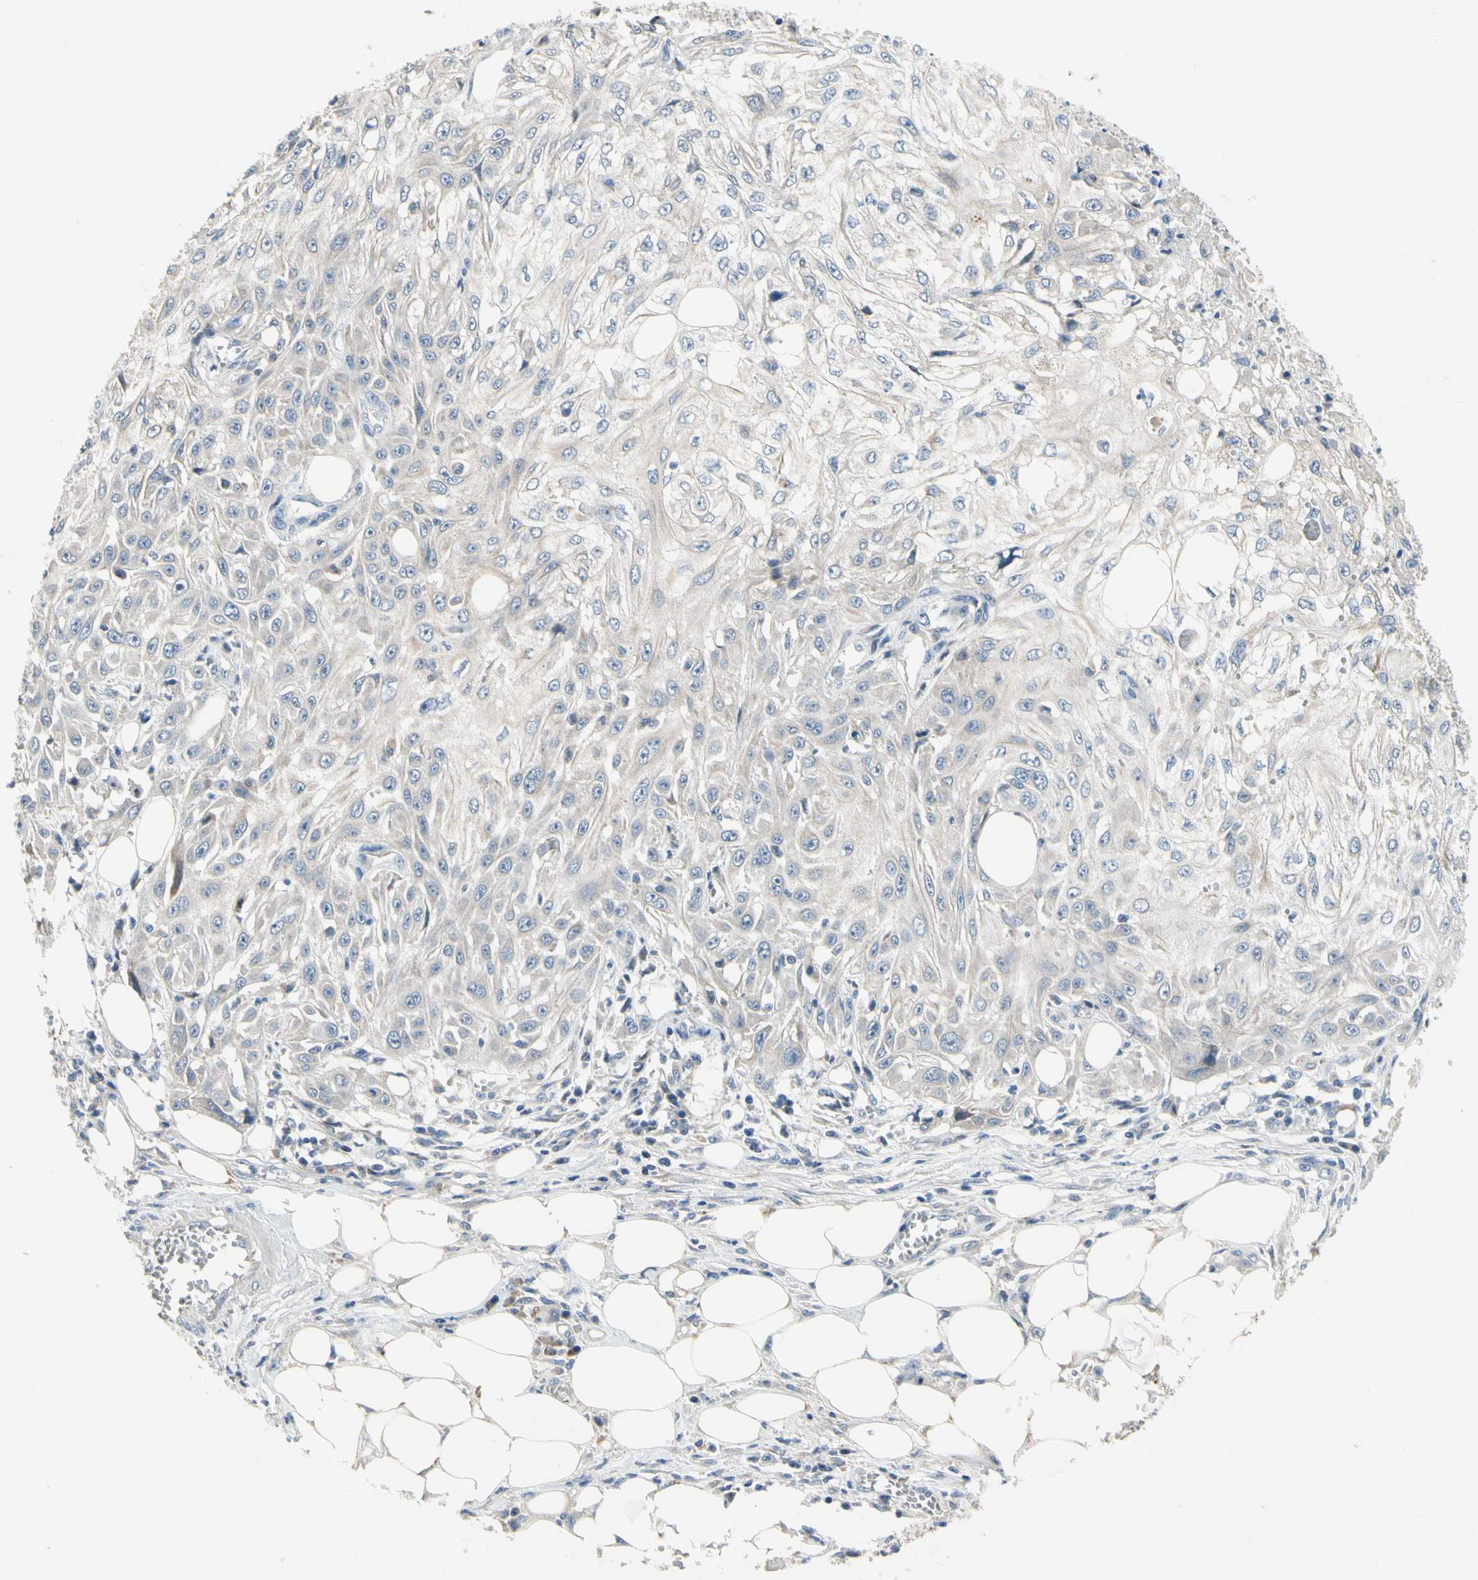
{"staining": {"intensity": "negative", "quantity": "none", "location": "none"}, "tissue": "skin cancer", "cell_type": "Tumor cells", "image_type": "cancer", "snomed": [{"axis": "morphology", "description": "Squamous cell carcinoma, NOS"}, {"axis": "topography", "description": "Skin"}], "caption": "A high-resolution photomicrograph shows immunohistochemistry staining of skin squamous cell carcinoma, which shows no significant positivity in tumor cells.", "gene": "NFASC", "patient": {"sex": "male", "age": 75}}